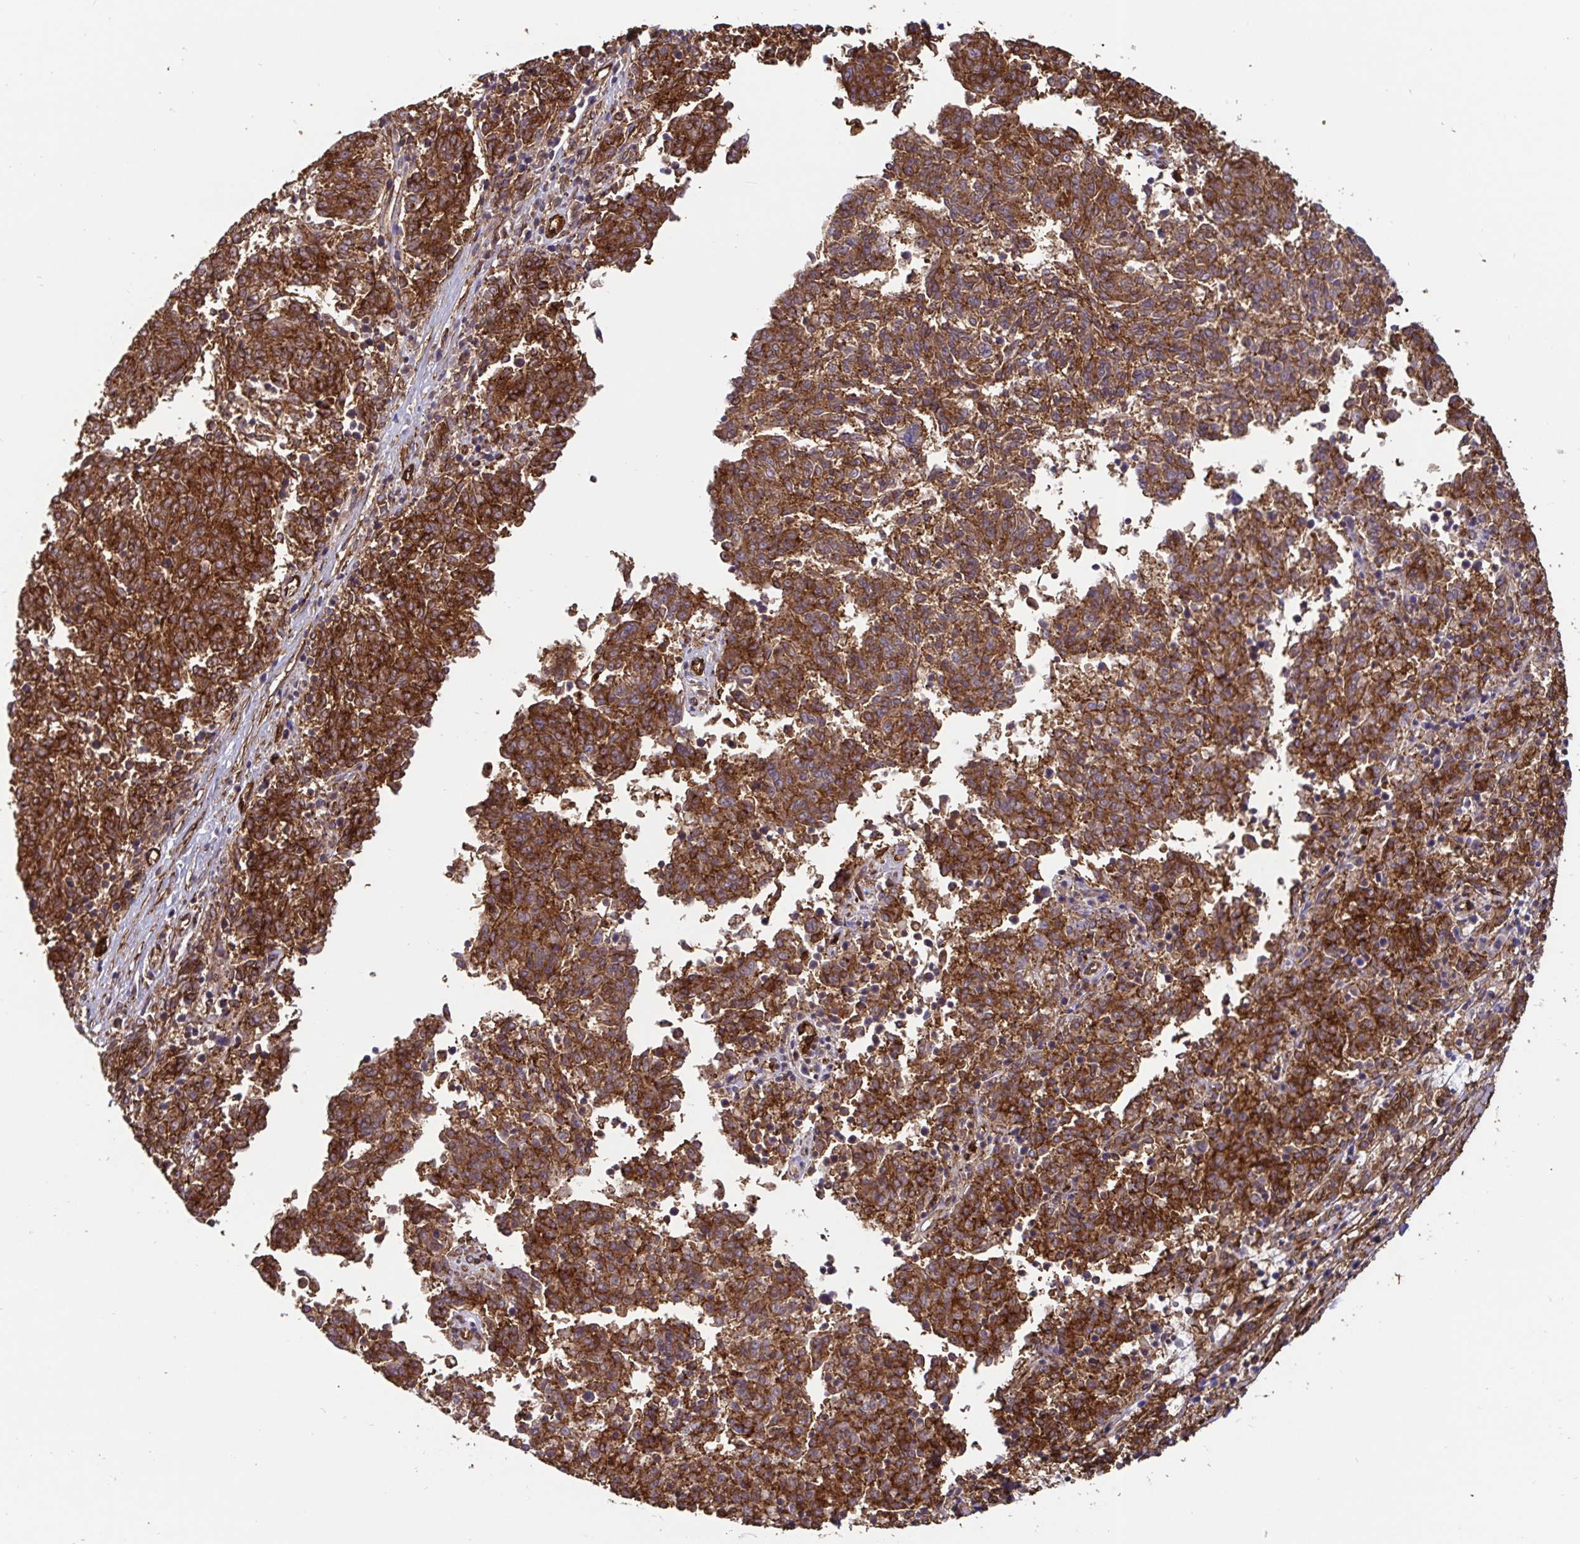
{"staining": {"intensity": "strong", "quantity": ">75%", "location": "cytoplasmic/membranous"}, "tissue": "melanoma", "cell_type": "Tumor cells", "image_type": "cancer", "snomed": [{"axis": "morphology", "description": "Malignant melanoma, NOS"}, {"axis": "topography", "description": "Skin"}], "caption": "High-magnification brightfield microscopy of melanoma stained with DAB (brown) and counterstained with hematoxylin (blue). tumor cells exhibit strong cytoplasmic/membranous staining is present in about>75% of cells.", "gene": "ANXA2", "patient": {"sex": "female", "age": 72}}